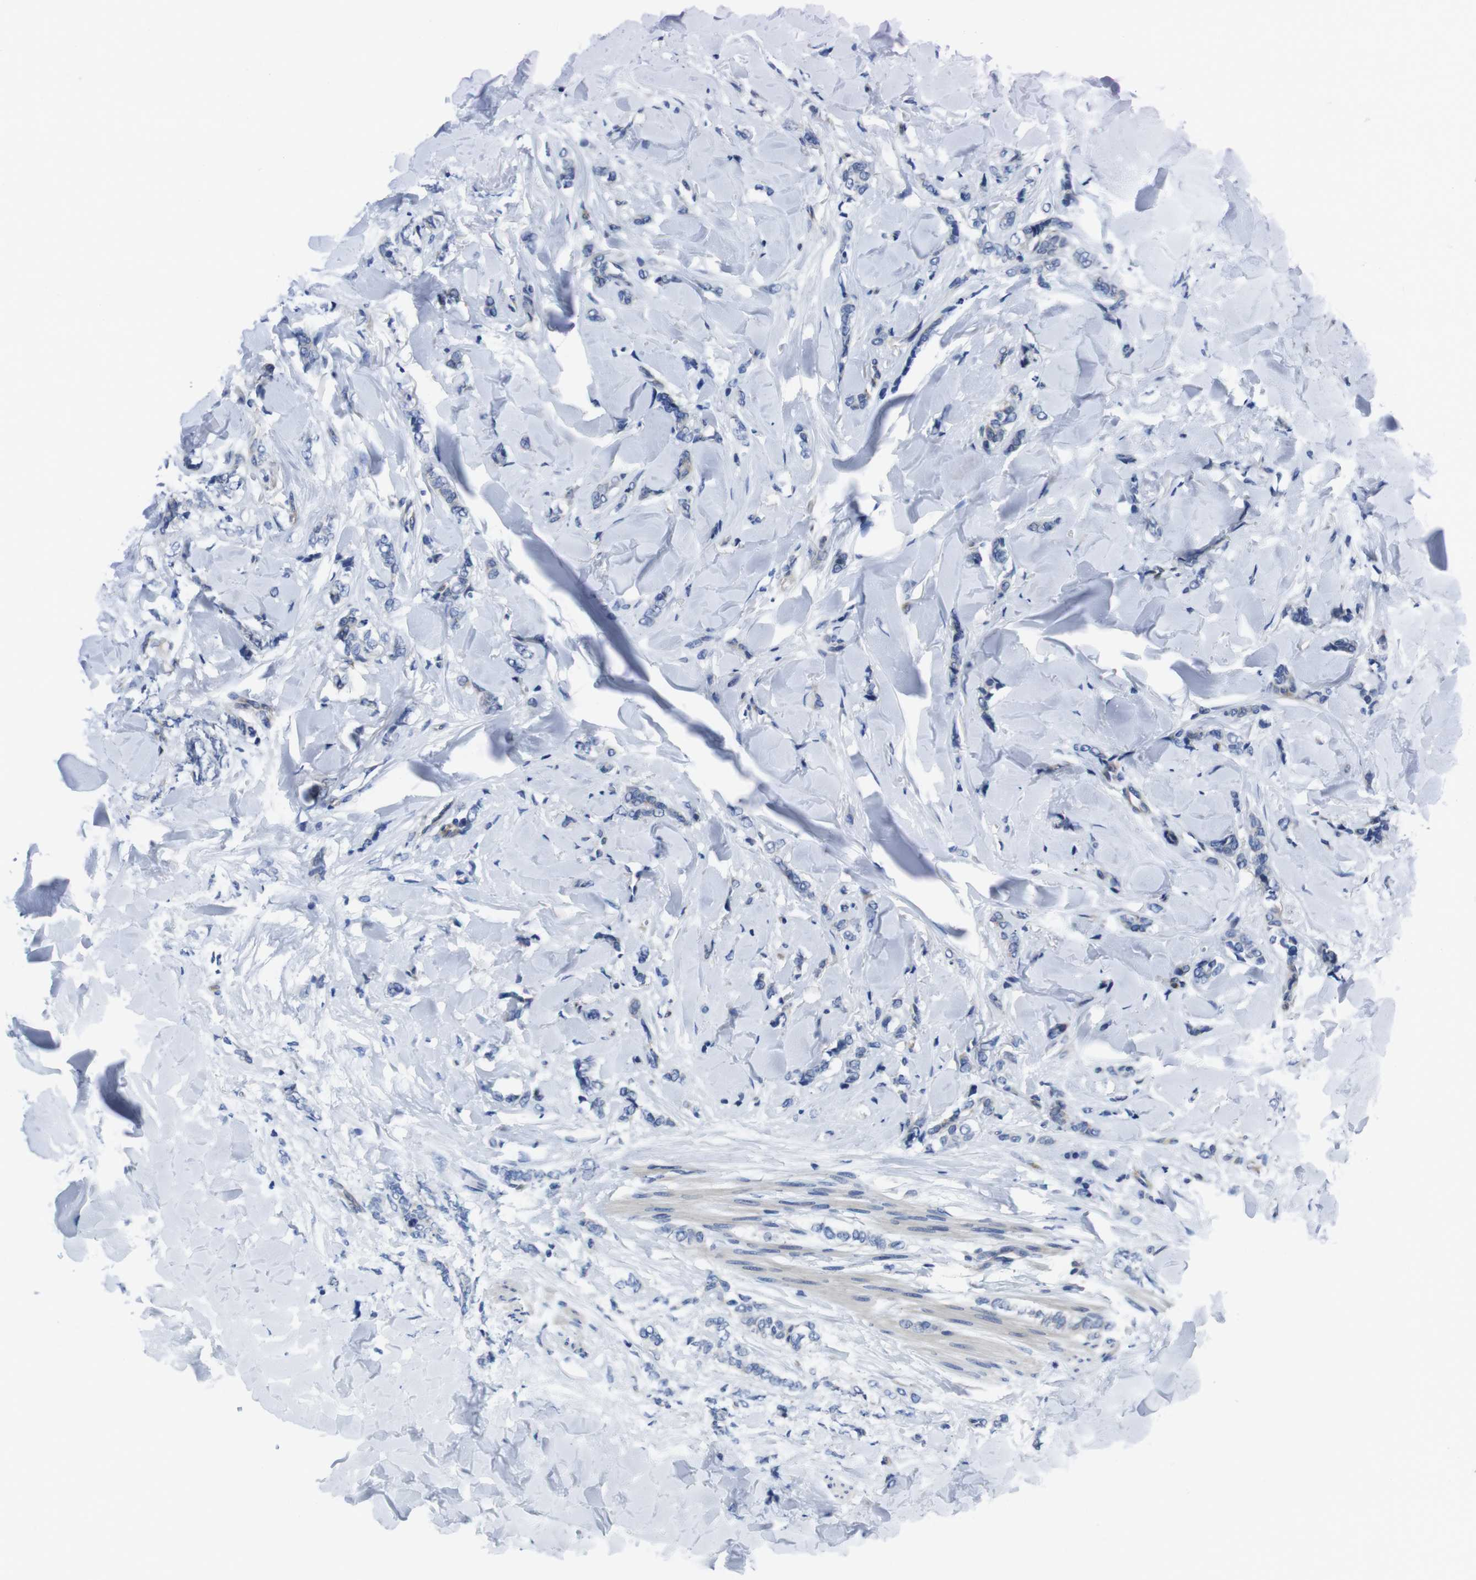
{"staining": {"intensity": "negative", "quantity": "none", "location": "none"}, "tissue": "breast cancer", "cell_type": "Tumor cells", "image_type": "cancer", "snomed": [{"axis": "morphology", "description": "Lobular carcinoma"}, {"axis": "topography", "description": "Skin"}, {"axis": "topography", "description": "Breast"}], "caption": "Immunohistochemistry (IHC) of breast lobular carcinoma demonstrates no expression in tumor cells.", "gene": "EIF4A1", "patient": {"sex": "female", "age": 46}}